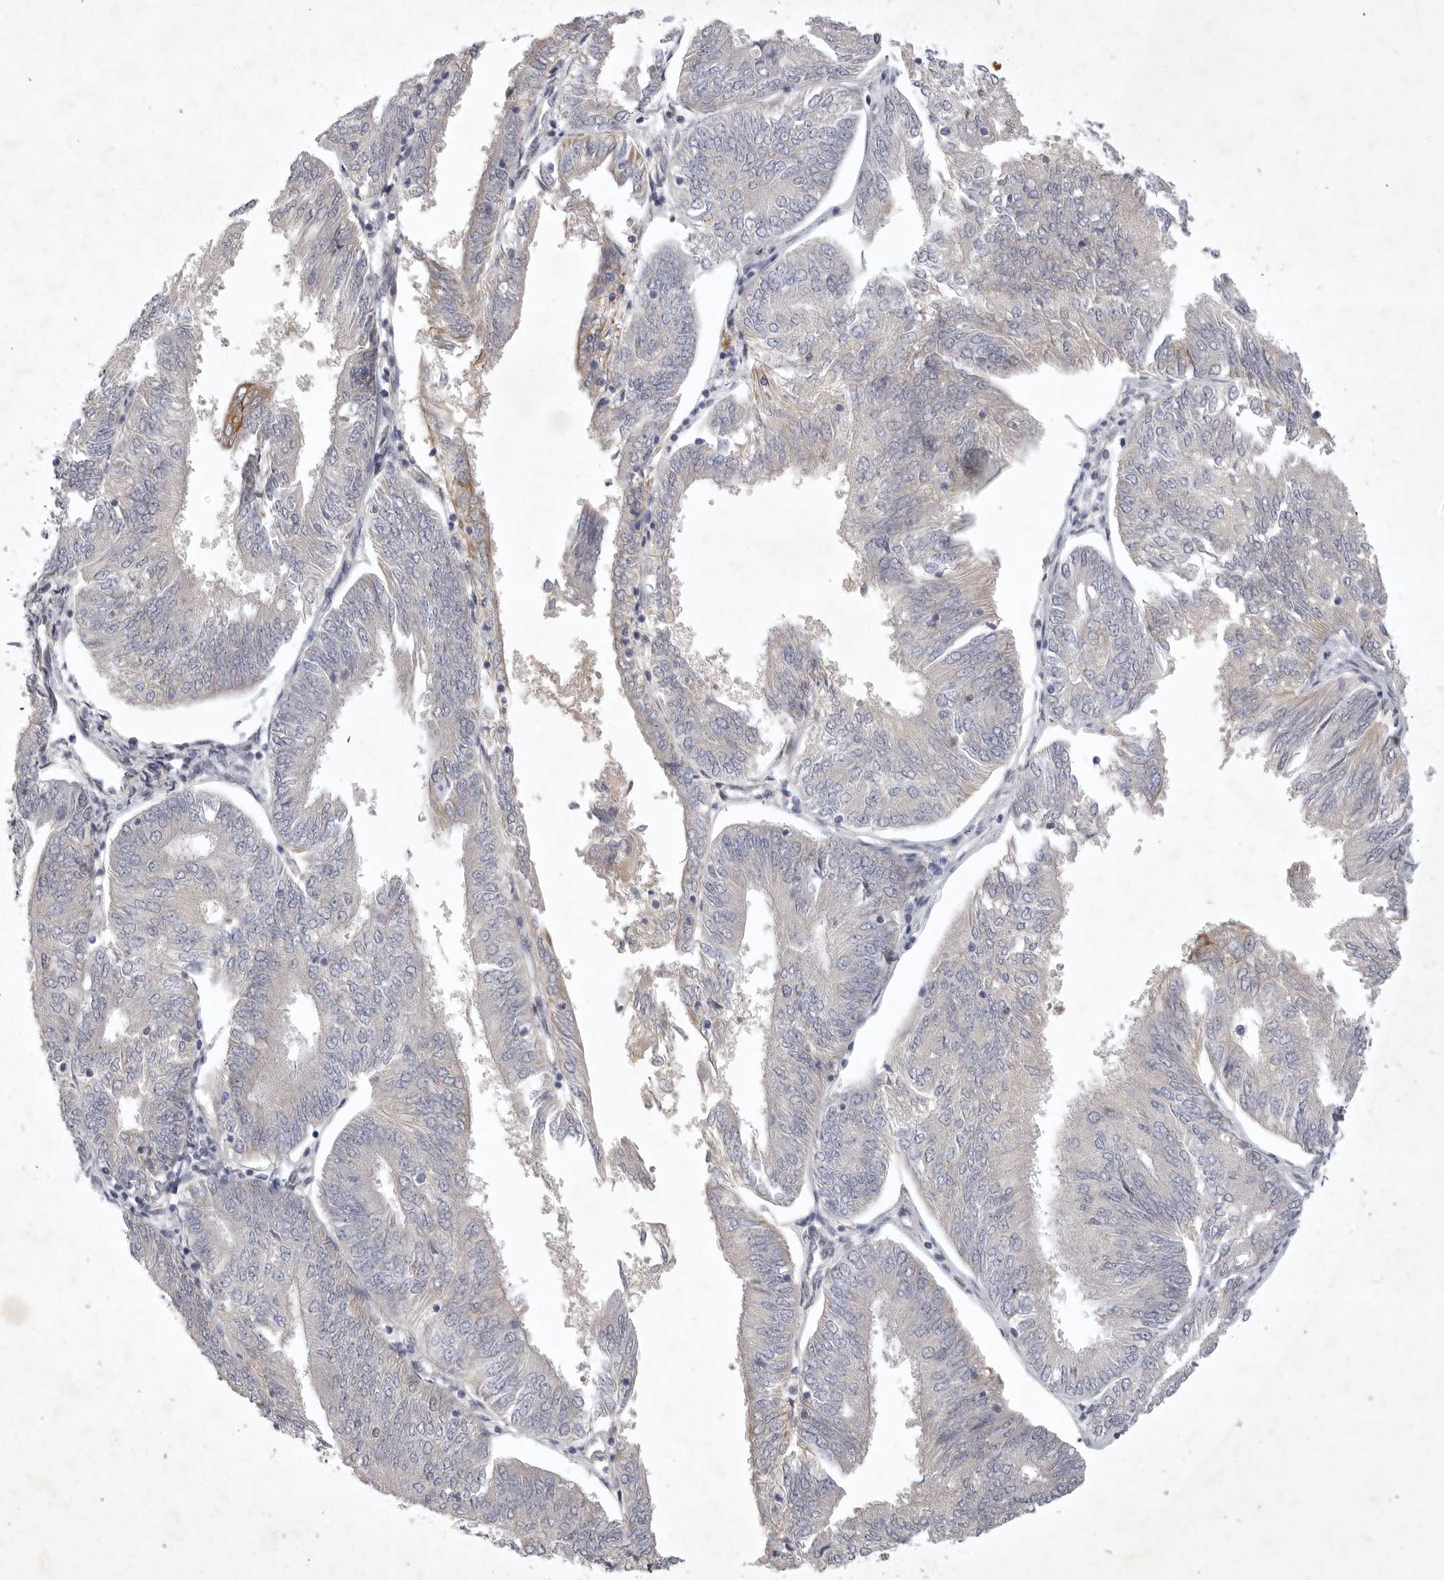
{"staining": {"intensity": "negative", "quantity": "none", "location": "none"}, "tissue": "endometrial cancer", "cell_type": "Tumor cells", "image_type": "cancer", "snomed": [{"axis": "morphology", "description": "Adenocarcinoma, NOS"}, {"axis": "topography", "description": "Endometrium"}], "caption": "High power microscopy histopathology image of an immunohistochemistry image of adenocarcinoma (endometrial), revealing no significant positivity in tumor cells.", "gene": "BZW2", "patient": {"sex": "female", "age": 58}}